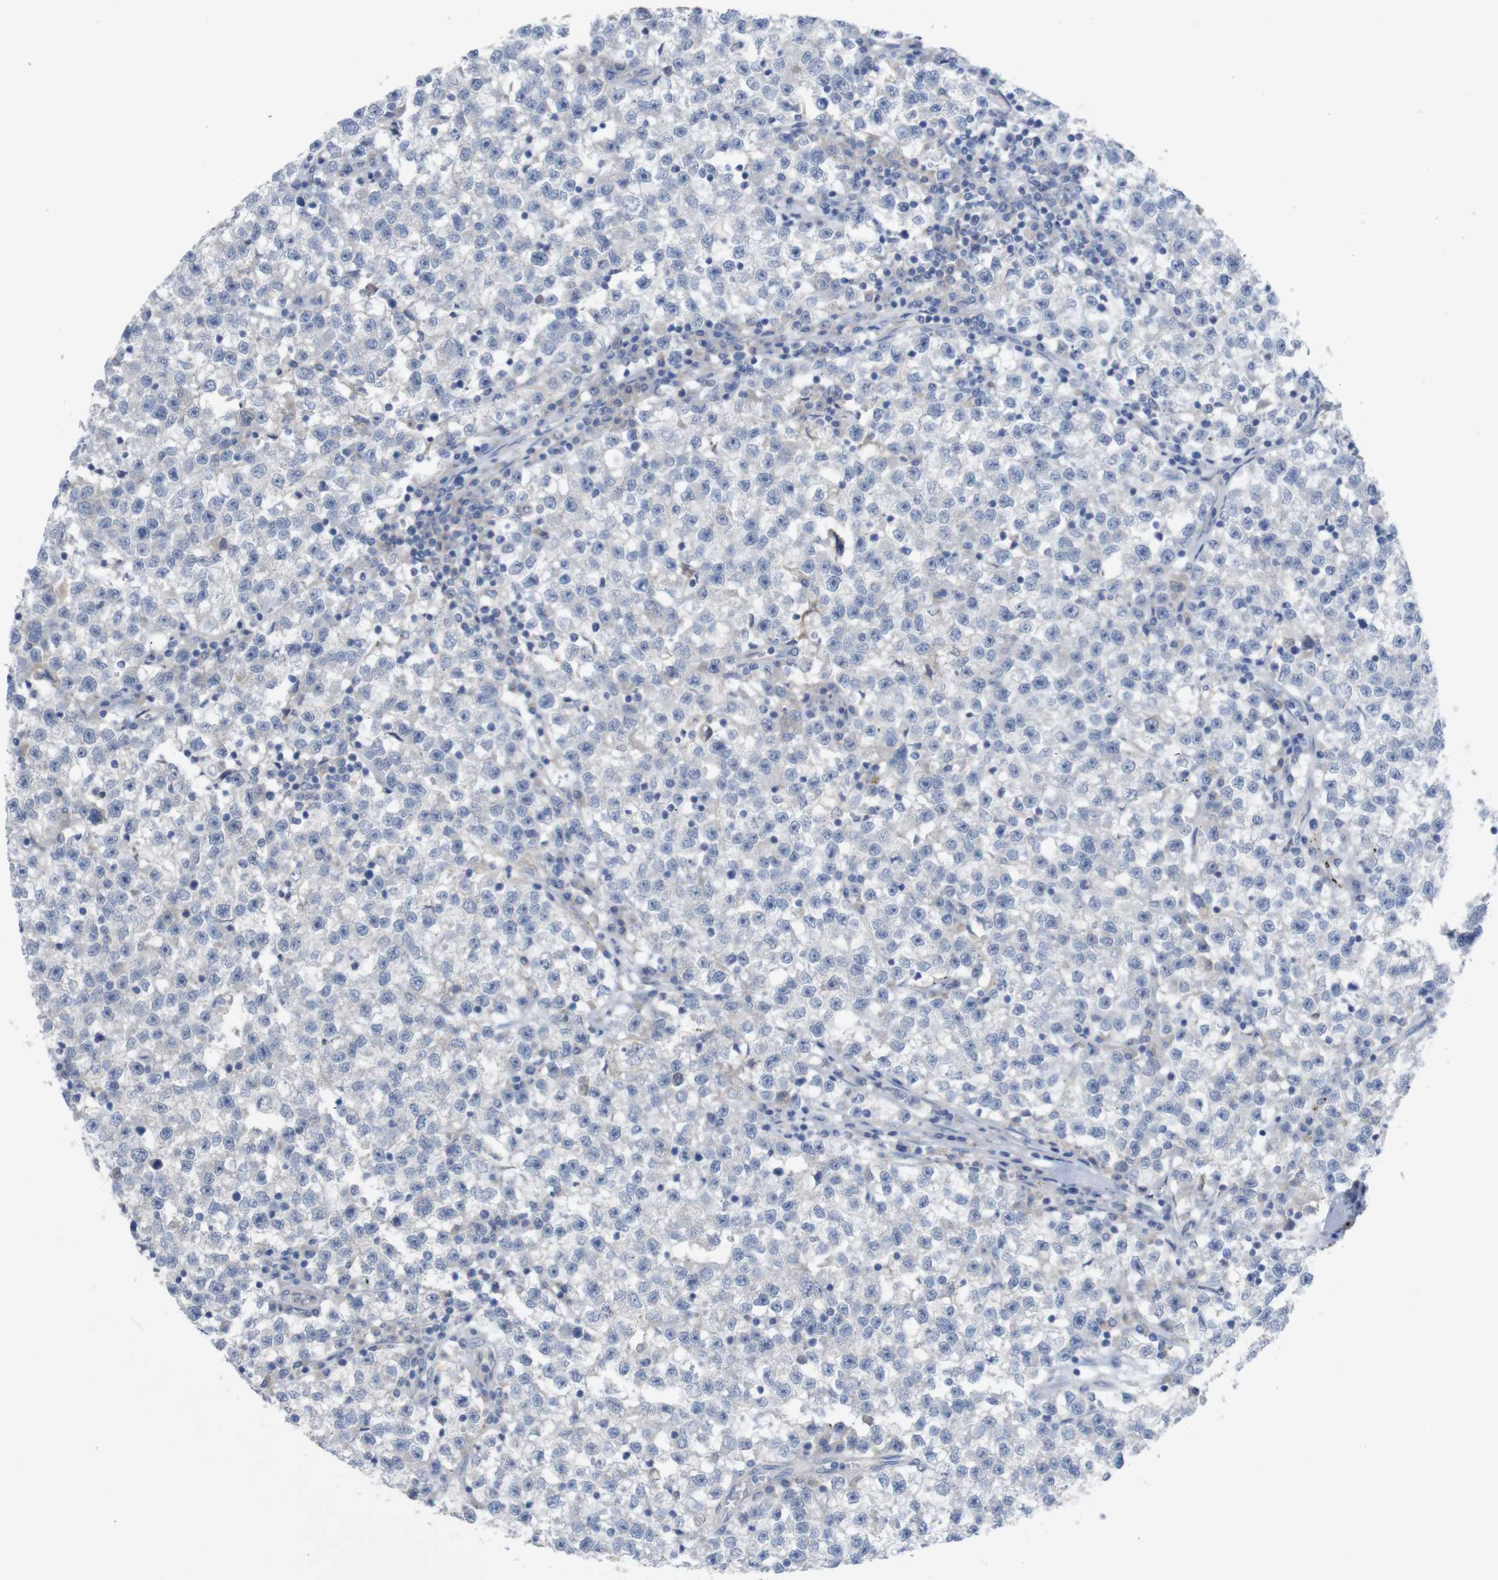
{"staining": {"intensity": "negative", "quantity": "none", "location": "none"}, "tissue": "testis cancer", "cell_type": "Tumor cells", "image_type": "cancer", "snomed": [{"axis": "morphology", "description": "Seminoma, NOS"}, {"axis": "topography", "description": "Testis"}], "caption": "This is an immunohistochemistry (IHC) image of human testis cancer (seminoma). There is no positivity in tumor cells.", "gene": "KIDINS220", "patient": {"sex": "male", "age": 22}}